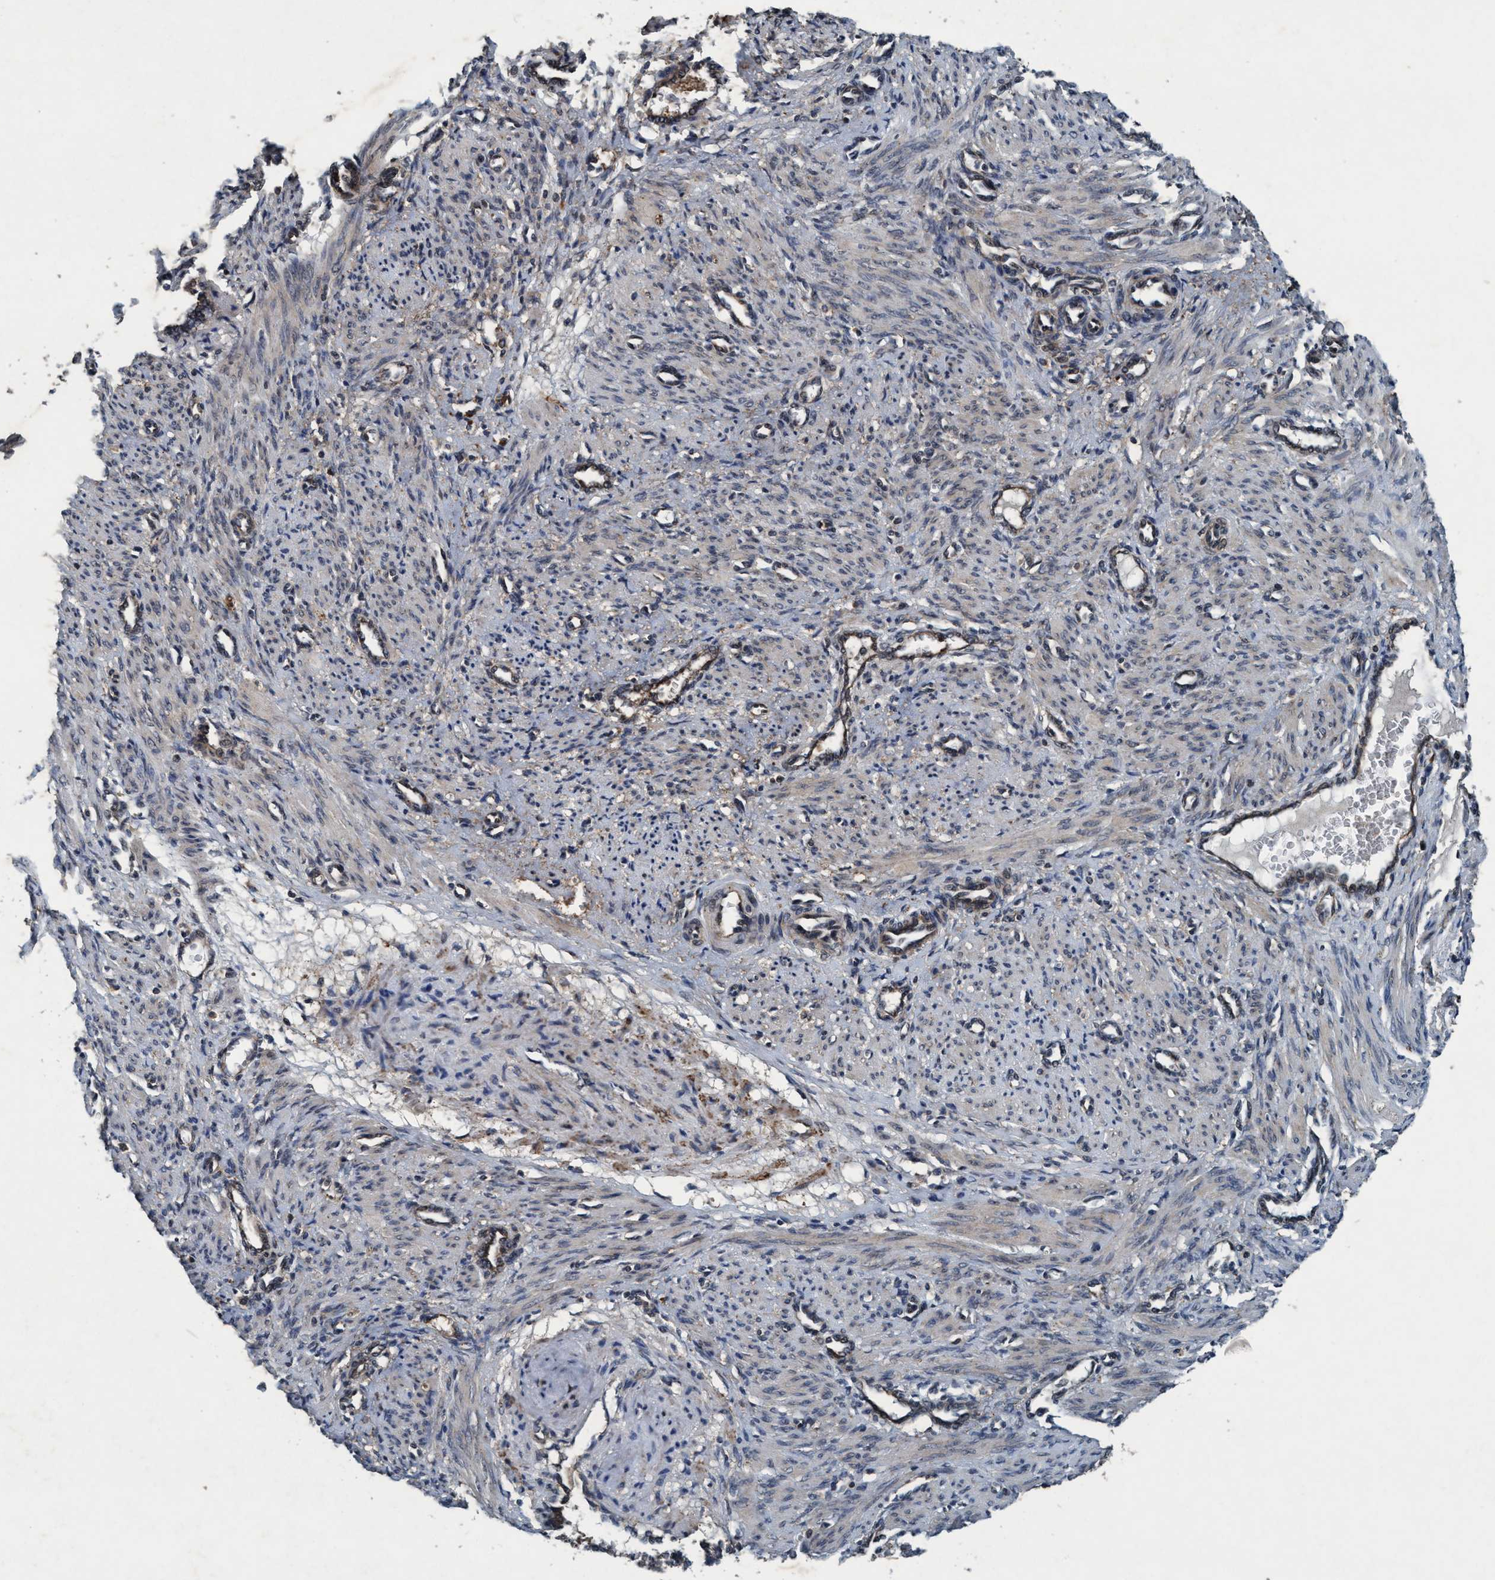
{"staining": {"intensity": "moderate", "quantity": "<25%", "location": "cytoplasmic/membranous"}, "tissue": "smooth muscle", "cell_type": "Smooth muscle cells", "image_type": "normal", "snomed": [{"axis": "morphology", "description": "Normal tissue, NOS"}, {"axis": "topography", "description": "Endometrium"}], "caption": "Approximately <25% of smooth muscle cells in unremarkable human smooth muscle exhibit moderate cytoplasmic/membranous protein positivity as visualized by brown immunohistochemical staining.", "gene": "AKT1S1", "patient": {"sex": "female", "age": 33}}